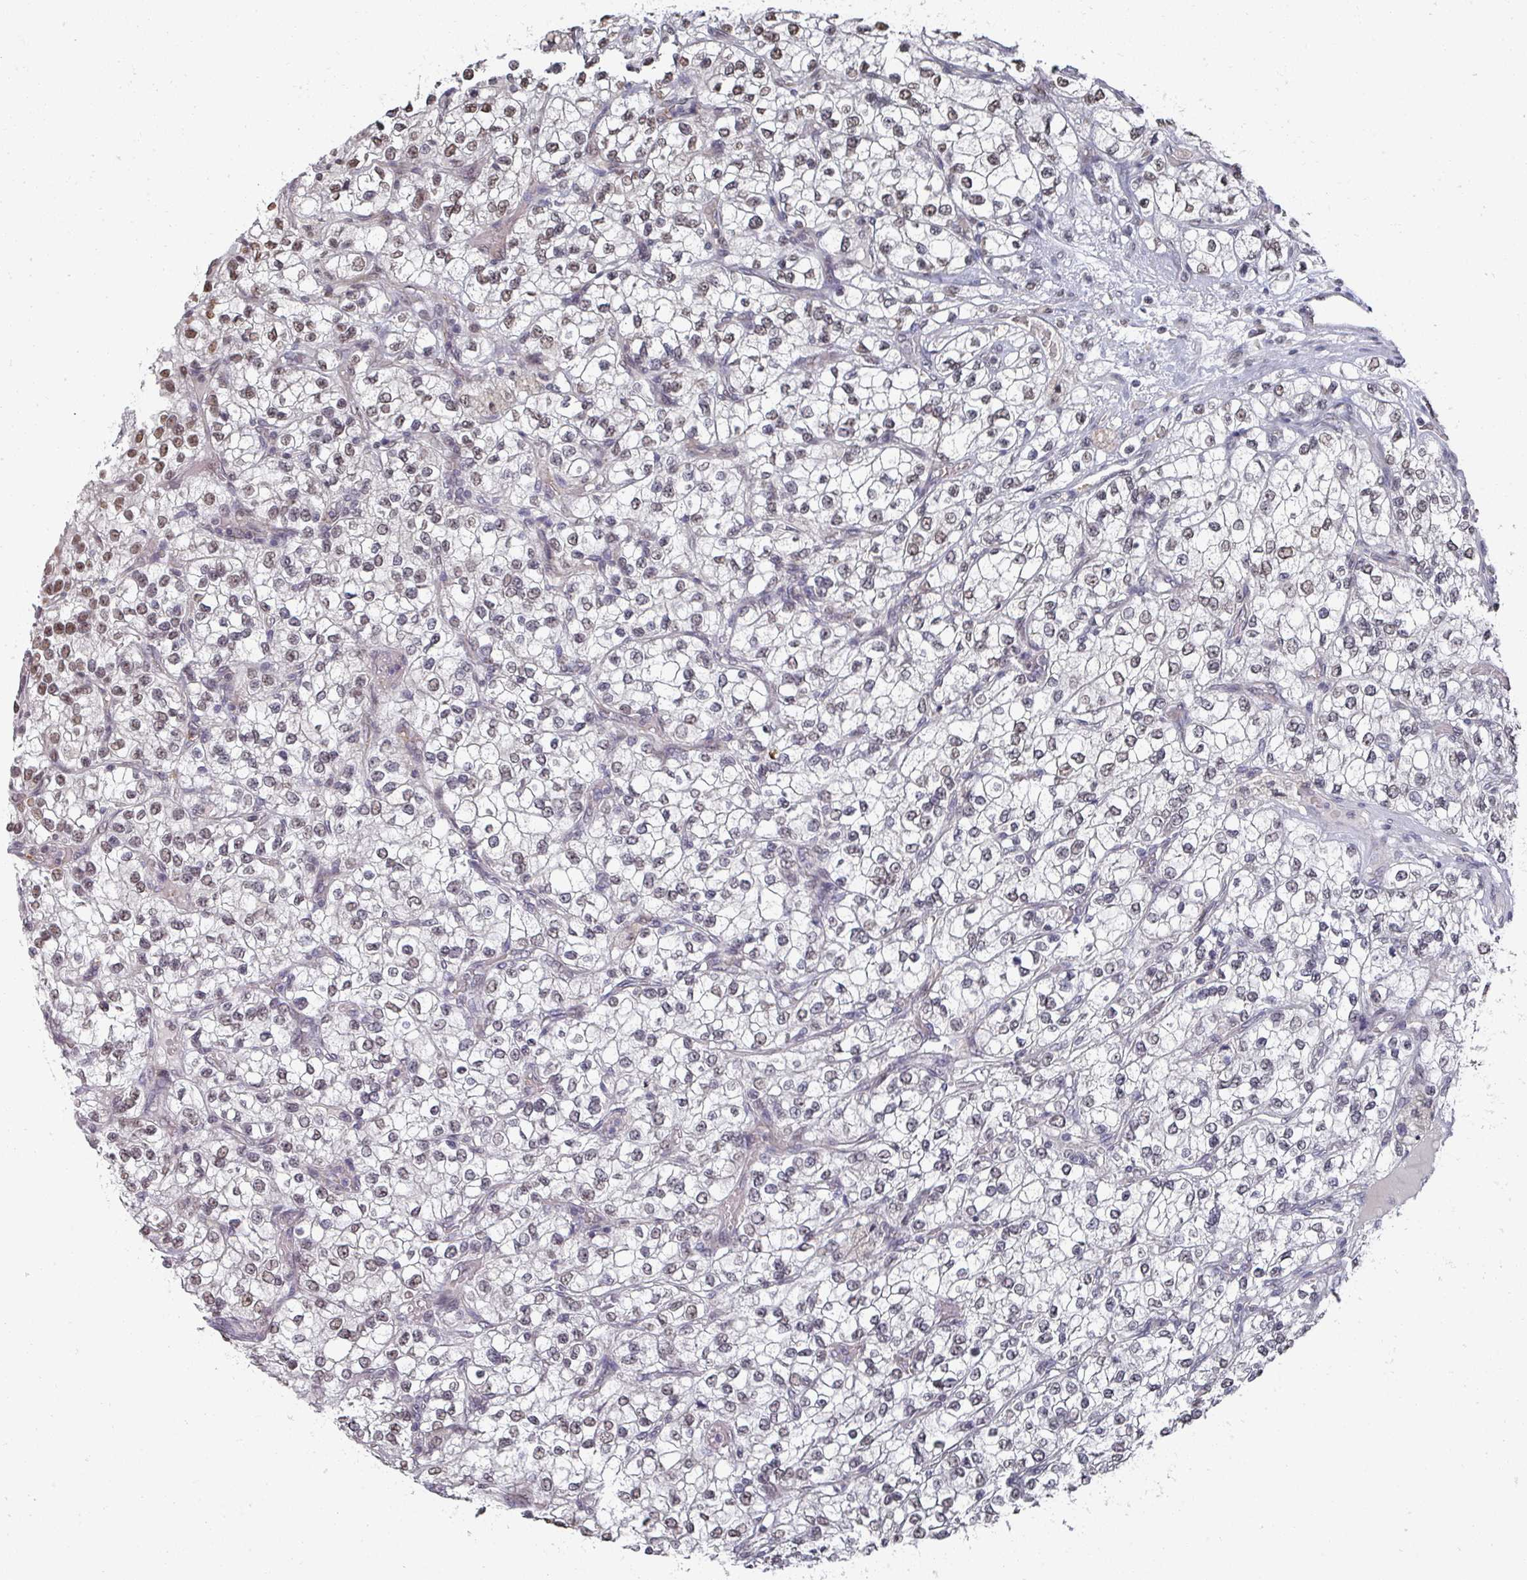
{"staining": {"intensity": "weak", "quantity": "25%-75%", "location": "nuclear"}, "tissue": "renal cancer", "cell_type": "Tumor cells", "image_type": "cancer", "snomed": [{"axis": "morphology", "description": "Adenocarcinoma, NOS"}, {"axis": "topography", "description": "Kidney"}], "caption": "Protein staining exhibits weak nuclear expression in about 25%-75% of tumor cells in renal cancer. (DAB (3,3'-diaminobenzidine) = brown stain, brightfield microscopy at high magnification).", "gene": "ZNF654", "patient": {"sex": "male", "age": 80}}